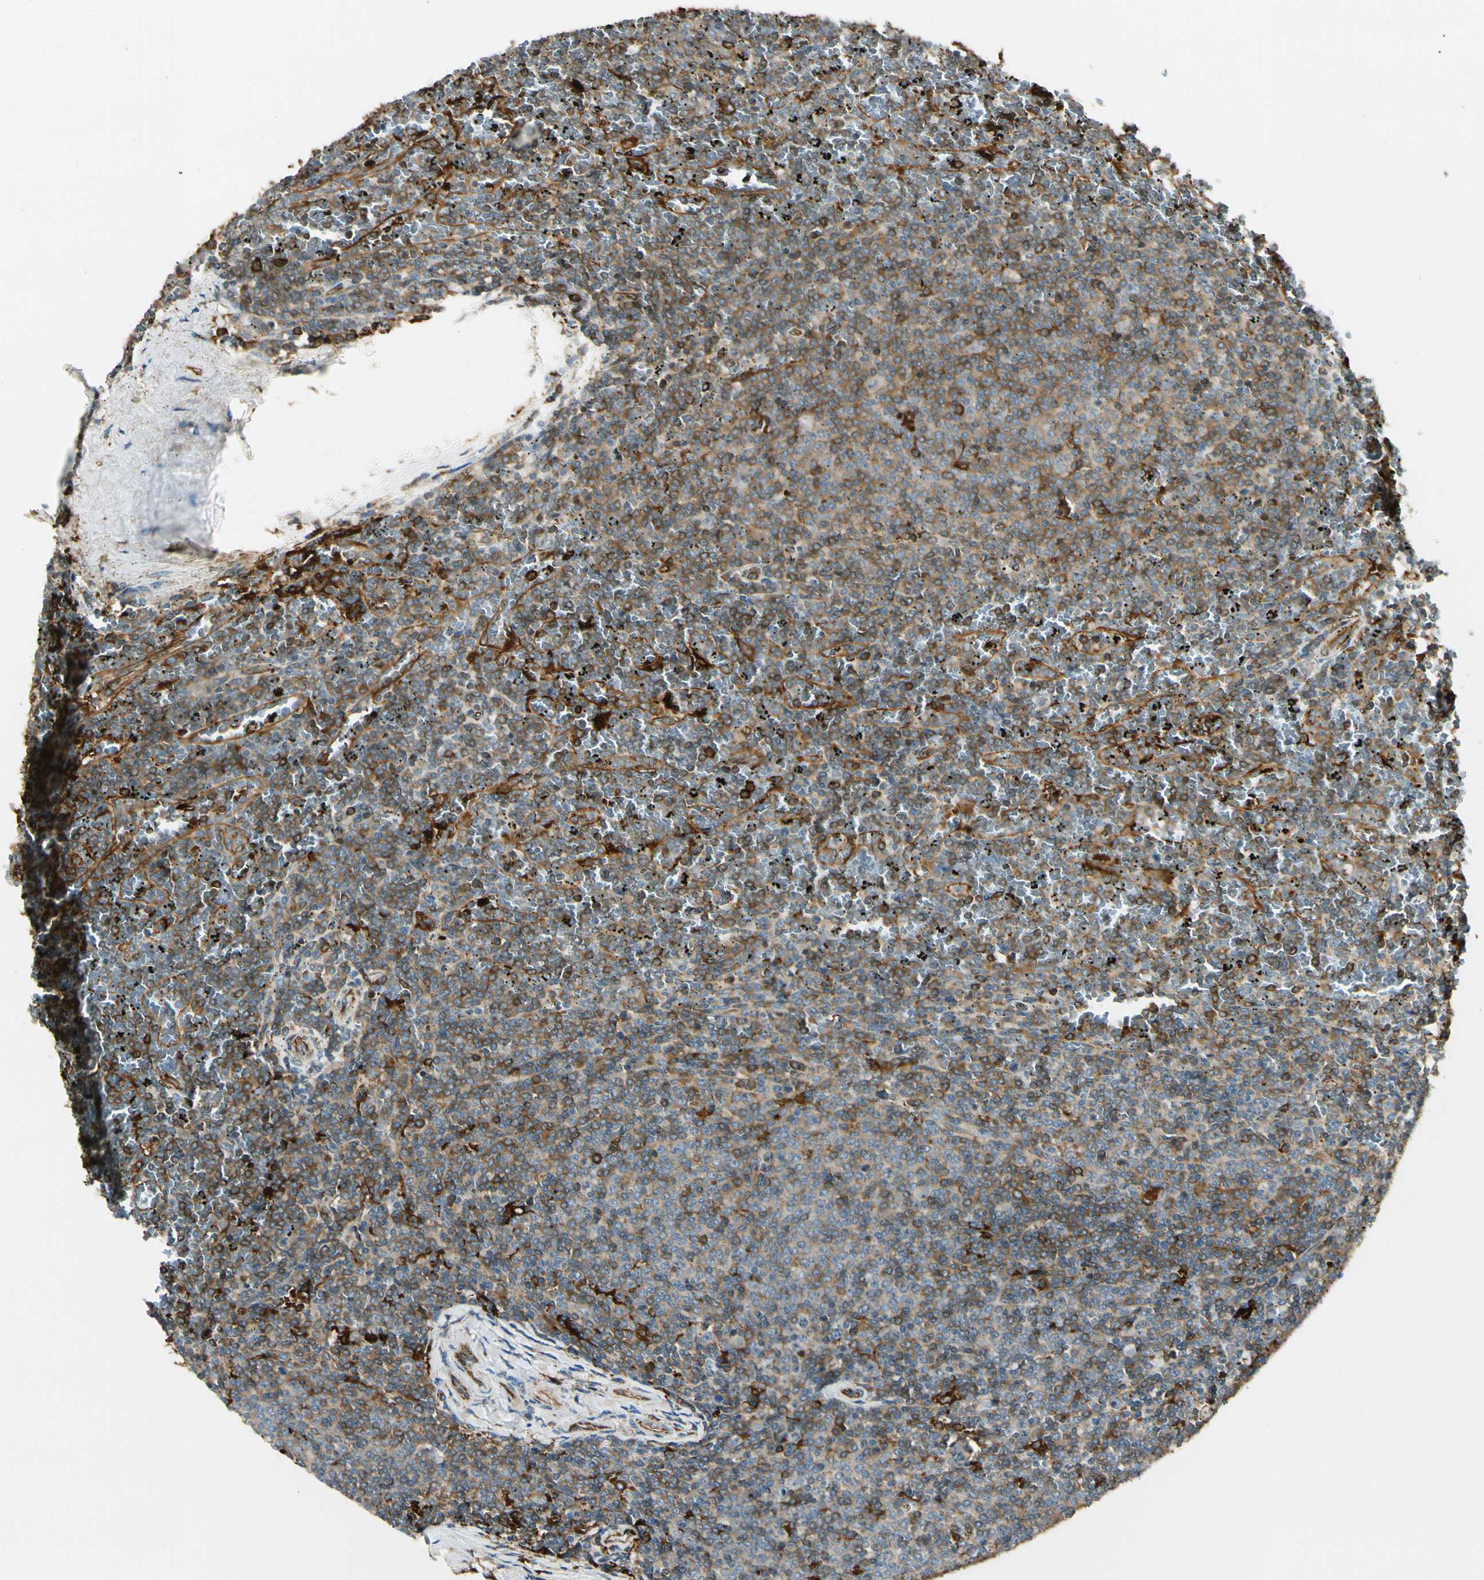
{"staining": {"intensity": "moderate", "quantity": "25%-75%", "location": "cytoplasmic/membranous"}, "tissue": "lymphoma", "cell_type": "Tumor cells", "image_type": "cancer", "snomed": [{"axis": "morphology", "description": "Malignant lymphoma, non-Hodgkin's type, Low grade"}, {"axis": "topography", "description": "Spleen"}], "caption": "Protein expression analysis of low-grade malignant lymphoma, non-Hodgkin's type reveals moderate cytoplasmic/membranous expression in approximately 25%-75% of tumor cells.", "gene": "FTH1", "patient": {"sex": "female", "age": 77}}